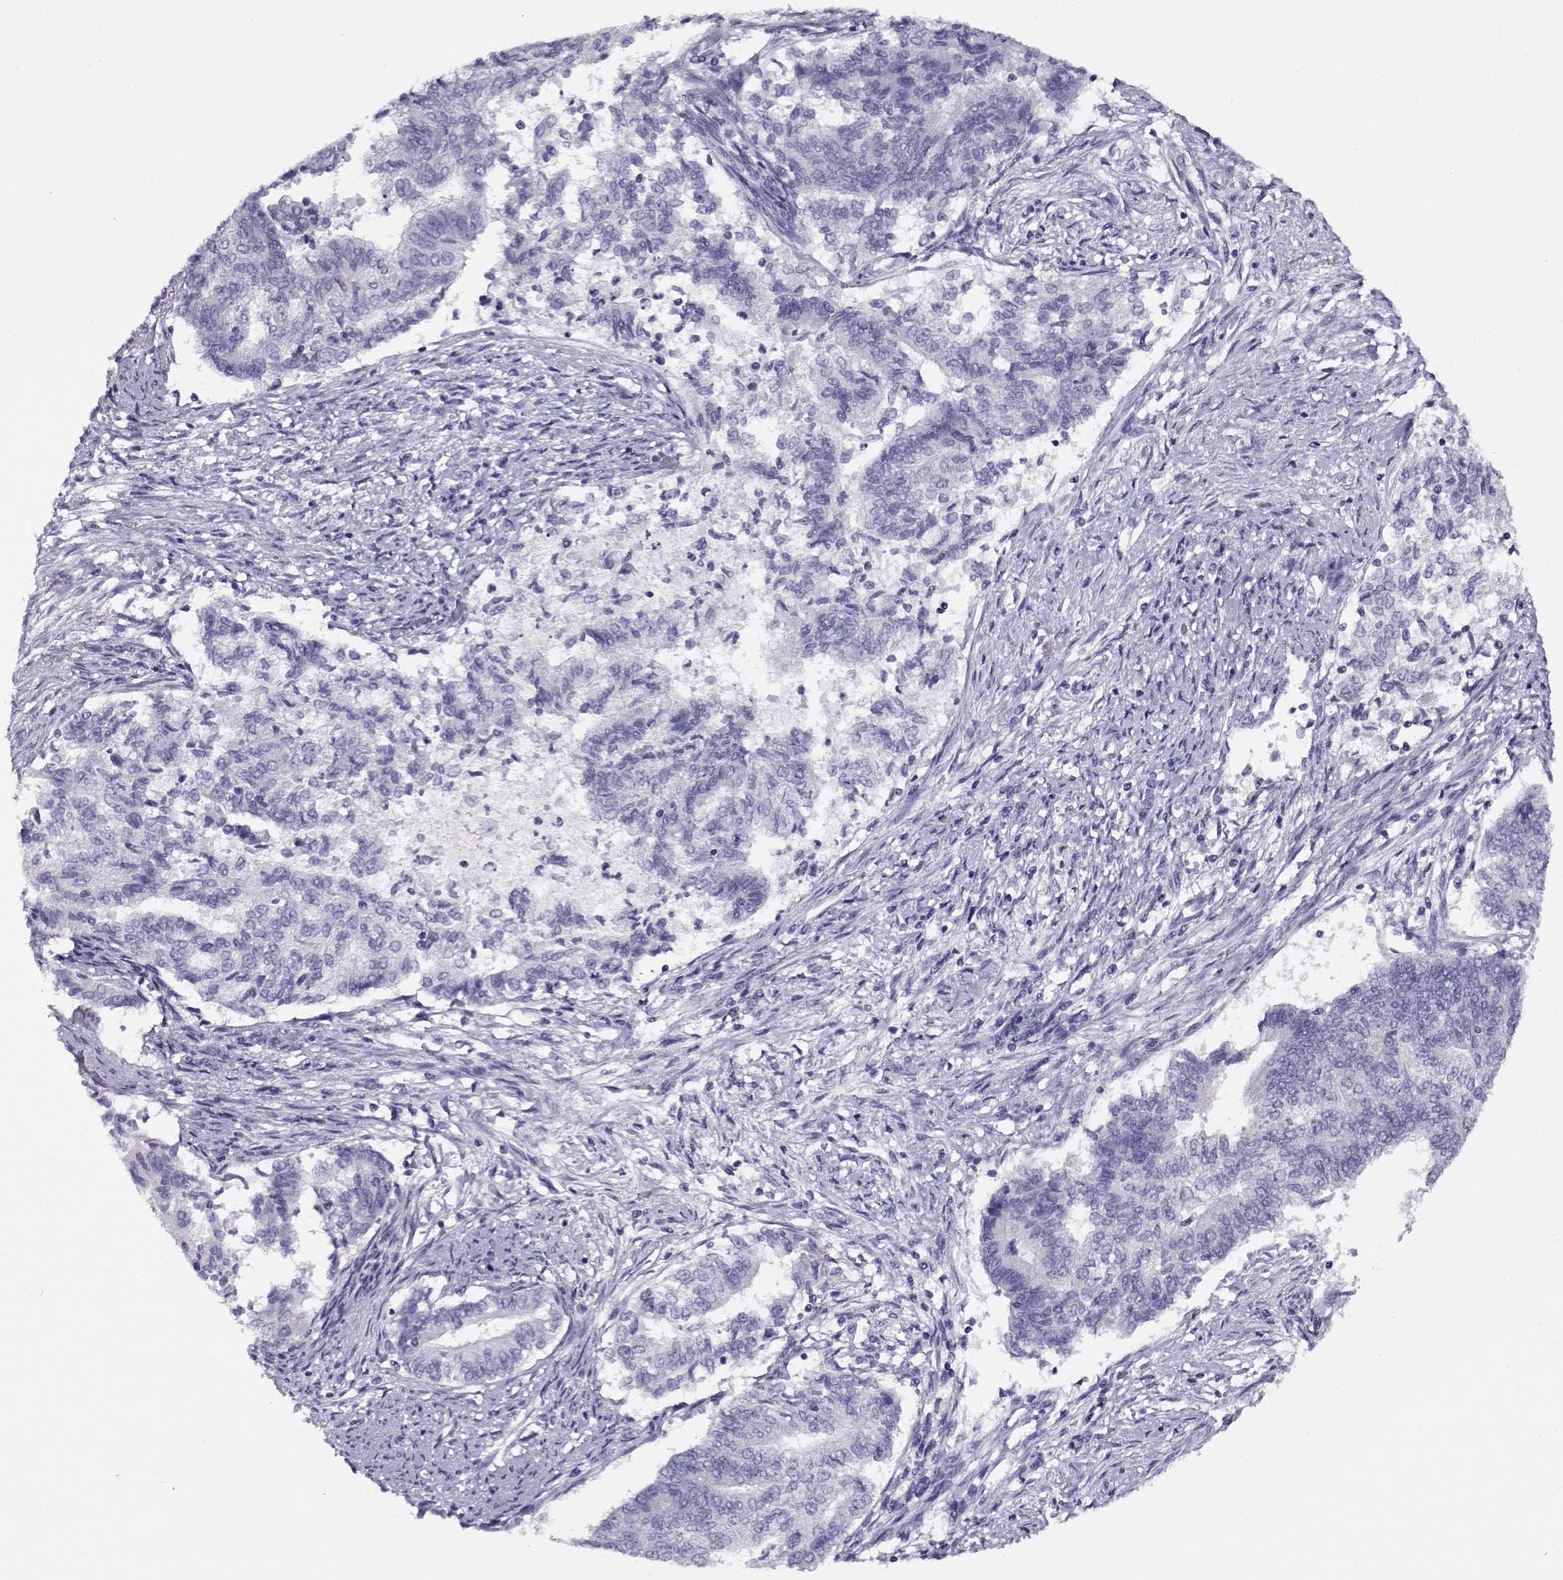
{"staining": {"intensity": "negative", "quantity": "none", "location": "none"}, "tissue": "endometrial cancer", "cell_type": "Tumor cells", "image_type": "cancer", "snomed": [{"axis": "morphology", "description": "Adenocarcinoma, NOS"}, {"axis": "topography", "description": "Endometrium"}], "caption": "Tumor cells show no significant expression in endometrial cancer (adenocarcinoma). (DAB immunohistochemistry, high magnification).", "gene": "FEZF1", "patient": {"sex": "female", "age": 65}}